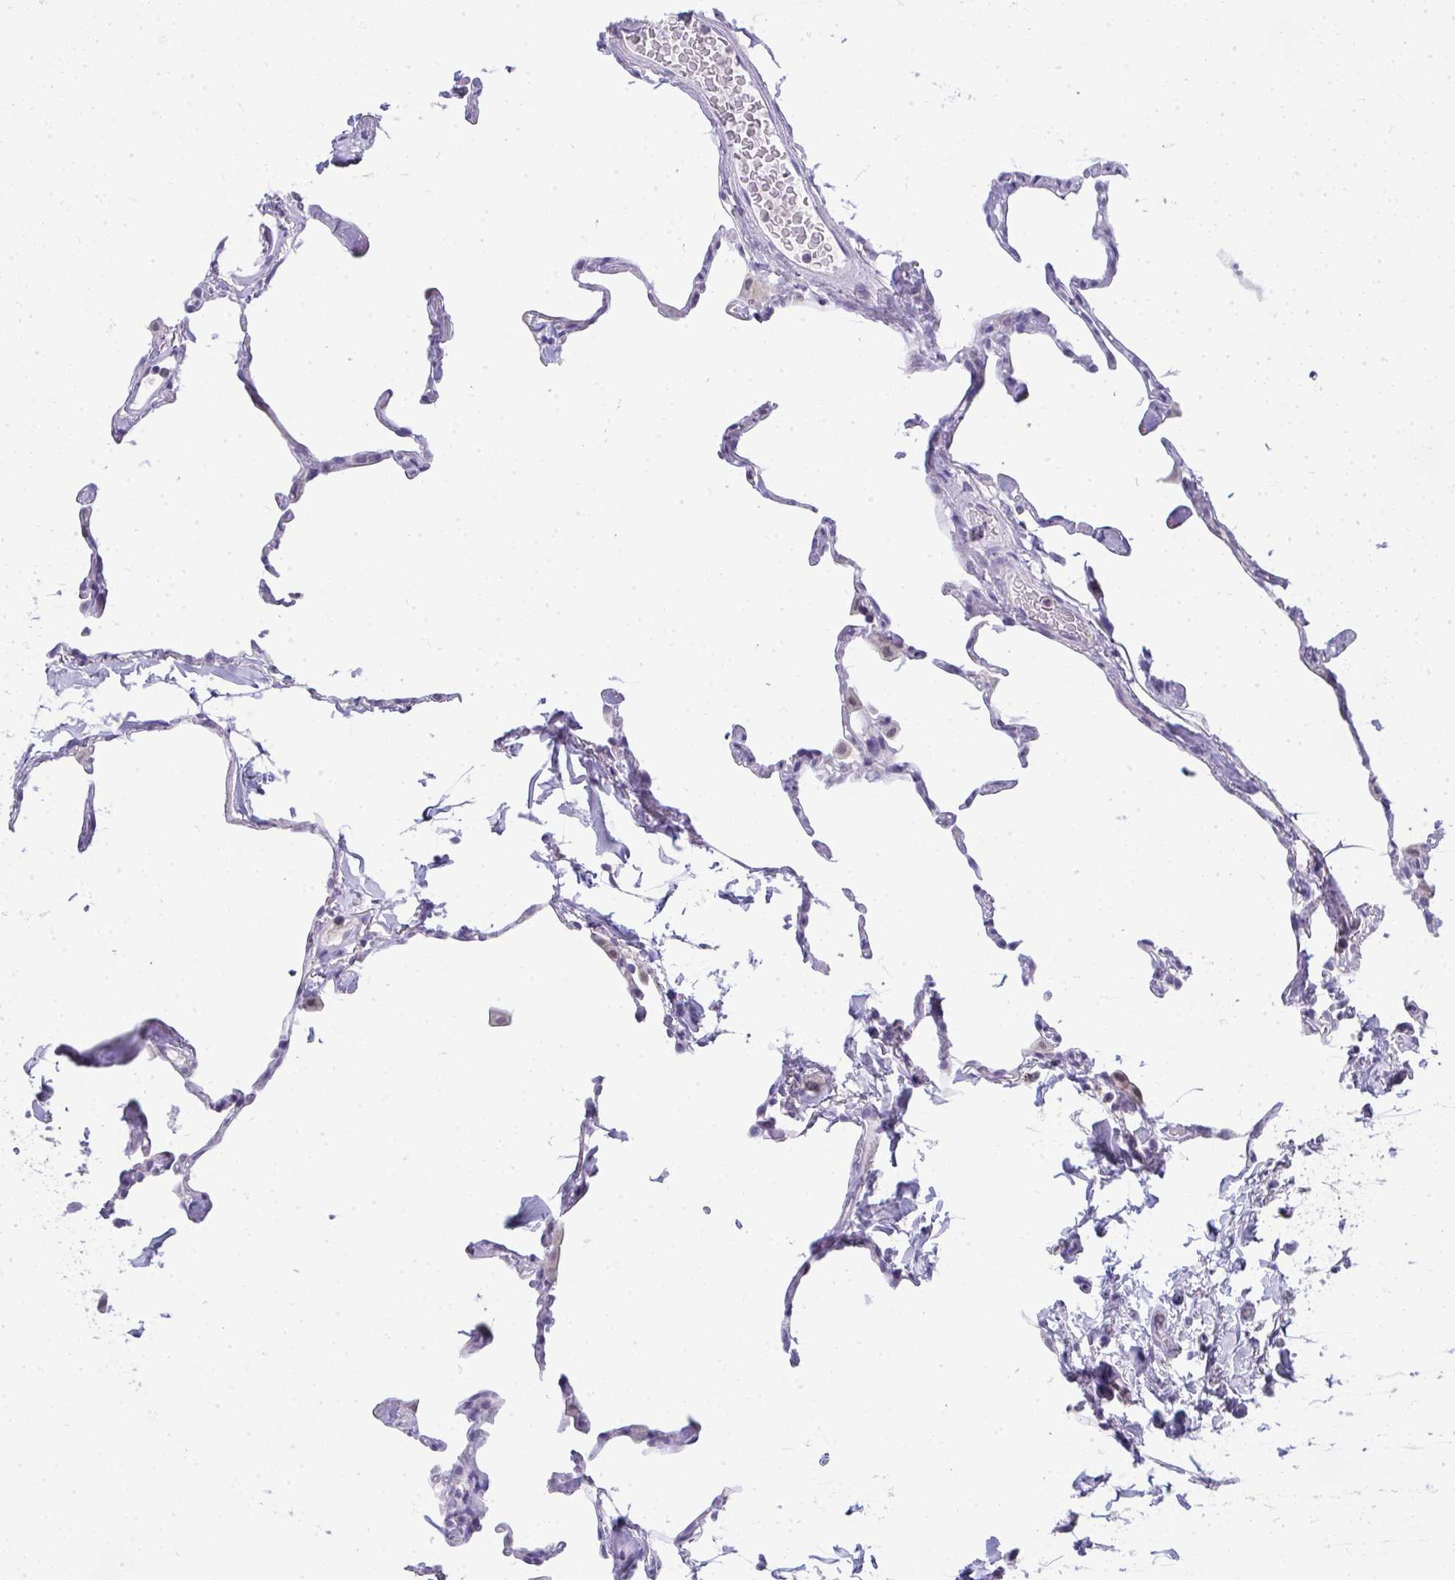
{"staining": {"intensity": "negative", "quantity": "none", "location": "none"}, "tissue": "lung", "cell_type": "Alveolar cells", "image_type": "normal", "snomed": [{"axis": "morphology", "description": "Normal tissue, NOS"}, {"axis": "topography", "description": "Lung"}], "caption": "Lung was stained to show a protein in brown. There is no significant staining in alveolar cells. (DAB (3,3'-diaminobenzidine) immunohistochemistry with hematoxylin counter stain).", "gene": "VPS4B", "patient": {"sex": "male", "age": 65}}